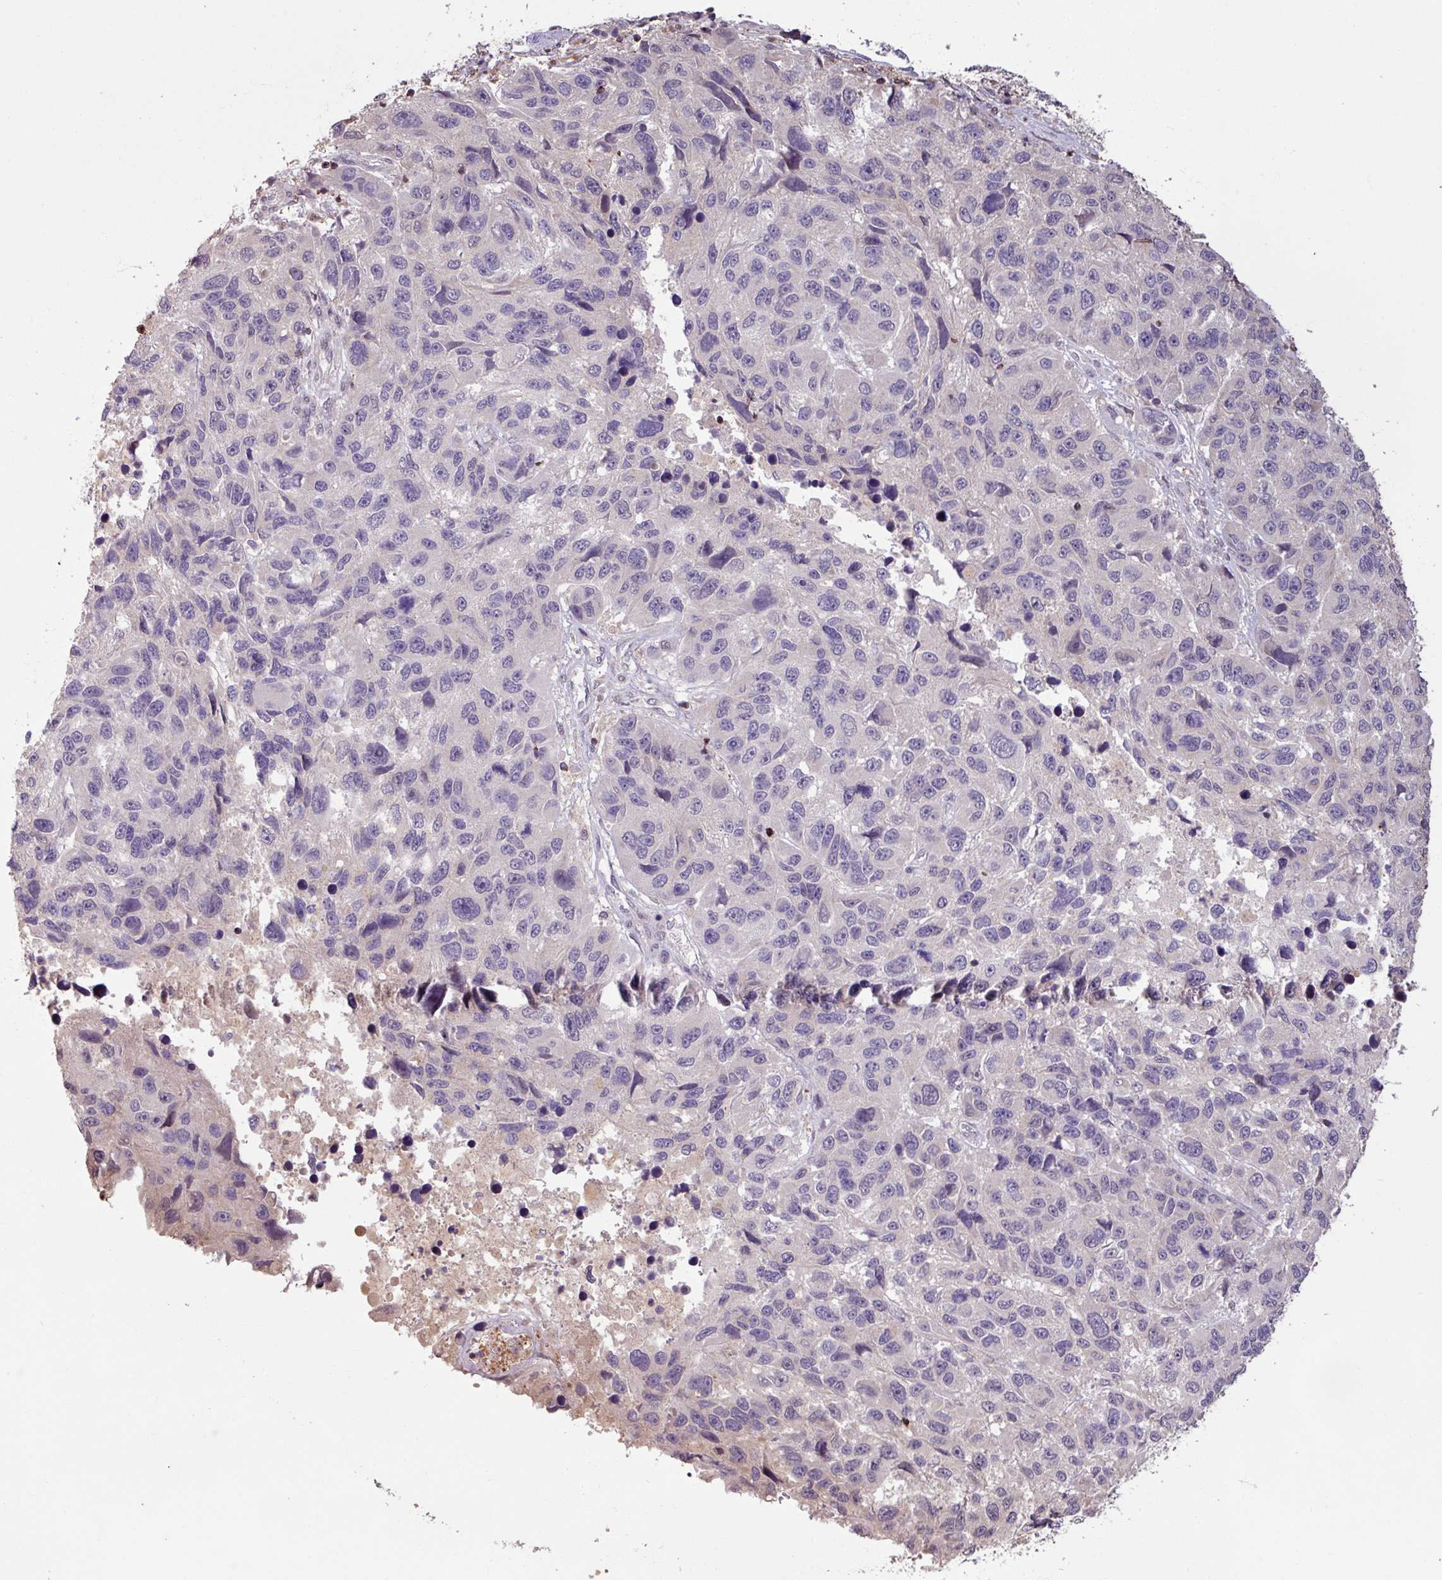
{"staining": {"intensity": "negative", "quantity": "none", "location": "none"}, "tissue": "melanoma", "cell_type": "Tumor cells", "image_type": "cancer", "snomed": [{"axis": "morphology", "description": "Malignant melanoma, NOS"}, {"axis": "topography", "description": "Skin"}], "caption": "Immunohistochemistry photomicrograph of melanoma stained for a protein (brown), which shows no staining in tumor cells.", "gene": "OR6B1", "patient": {"sex": "male", "age": 53}}